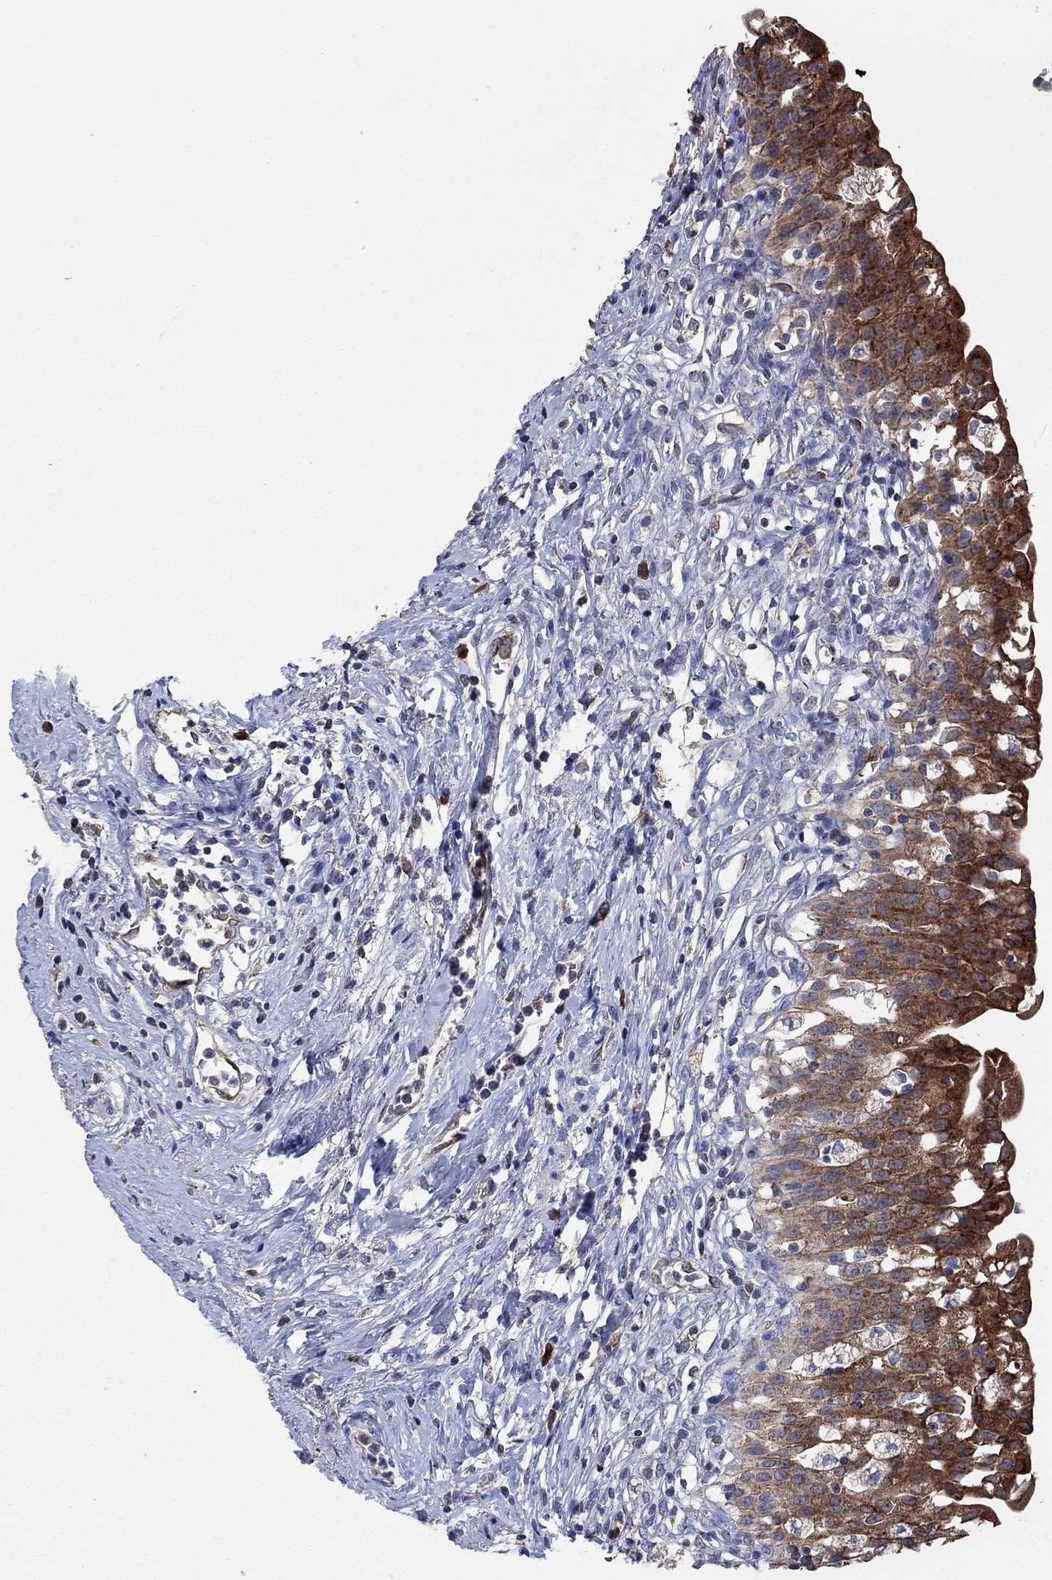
{"staining": {"intensity": "strong", "quantity": ">75%", "location": "cytoplasmic/membranous"}, "tissue": "urinary bladder", "cell_type": "Urothelial cells", "image_type": "normal", "snomed": [{"axis": "morphology", "description": "Normal tissue, NOS"}, {"axis": "topography", "description": "Urinary bladder"}], "caption": "Strong cytoplasmic/membranous positivity for a protein is appreciated in approximately >75% of urothelial cells of unremarkable urinary bladder using immunohistochemistry (IHC).", "gene": "HID1", "patient": {"sex": "male", "age": 76}}